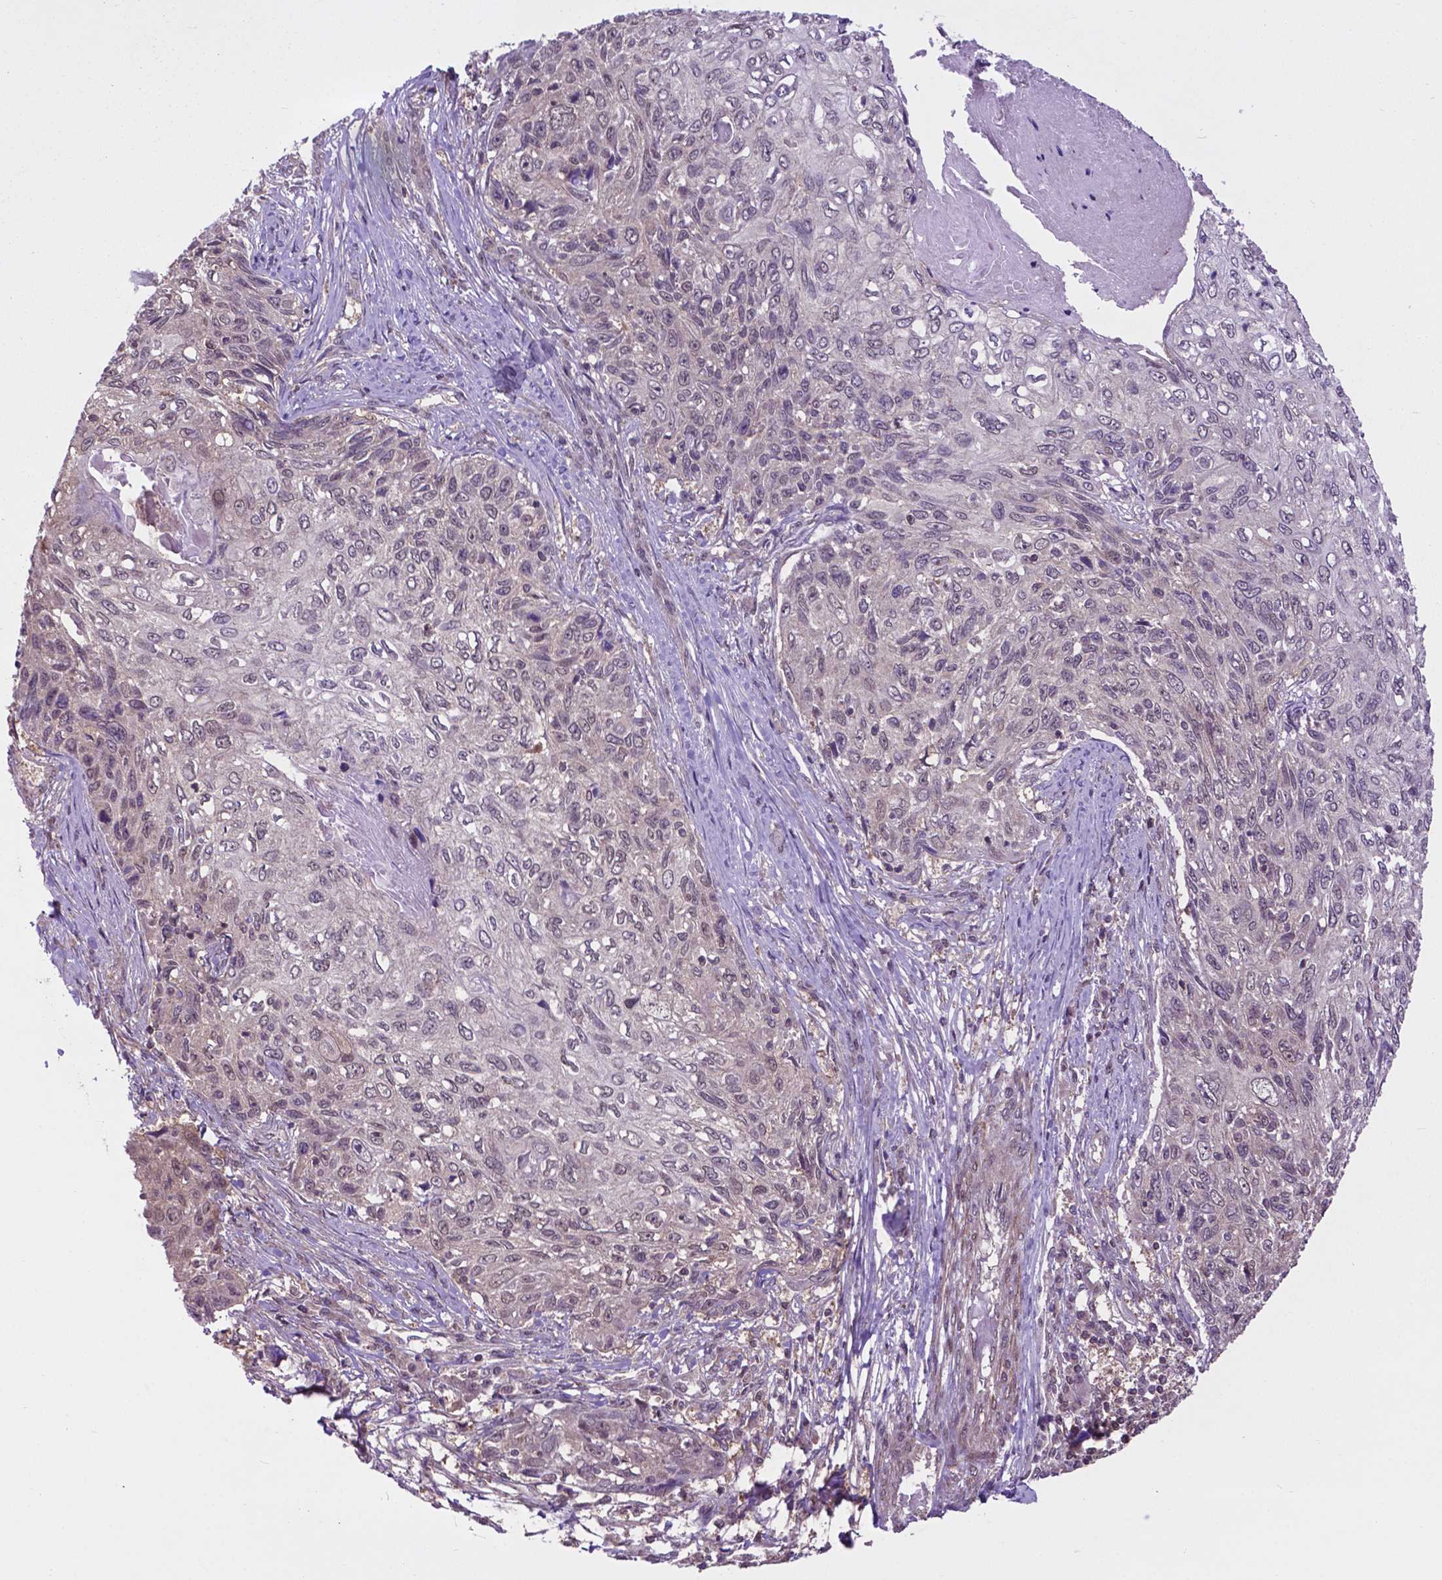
{"staining": {"intensity": "weak", "quantity": "<25%", "location": "nuclear"}, "tissue": "skin cancer", "cell_type": "Tumor cells", "image_type": "cancer", "snomed": [{"axis": "morphology", "description": "Squamous cell carcinoma, NOS"}, {"axis": "topography", "description": "Skin"}], "caption": "IHC of human skin cancer (squamous cell carcinoma) exhibits no expression in tumor cells. (Stains: DAB IHC with hematoxylin counter stain, Microscopy: brightfield microscopy at high magnification).", "gene": "OTUB1", "patient": {"sex": "male", "age": 92}}